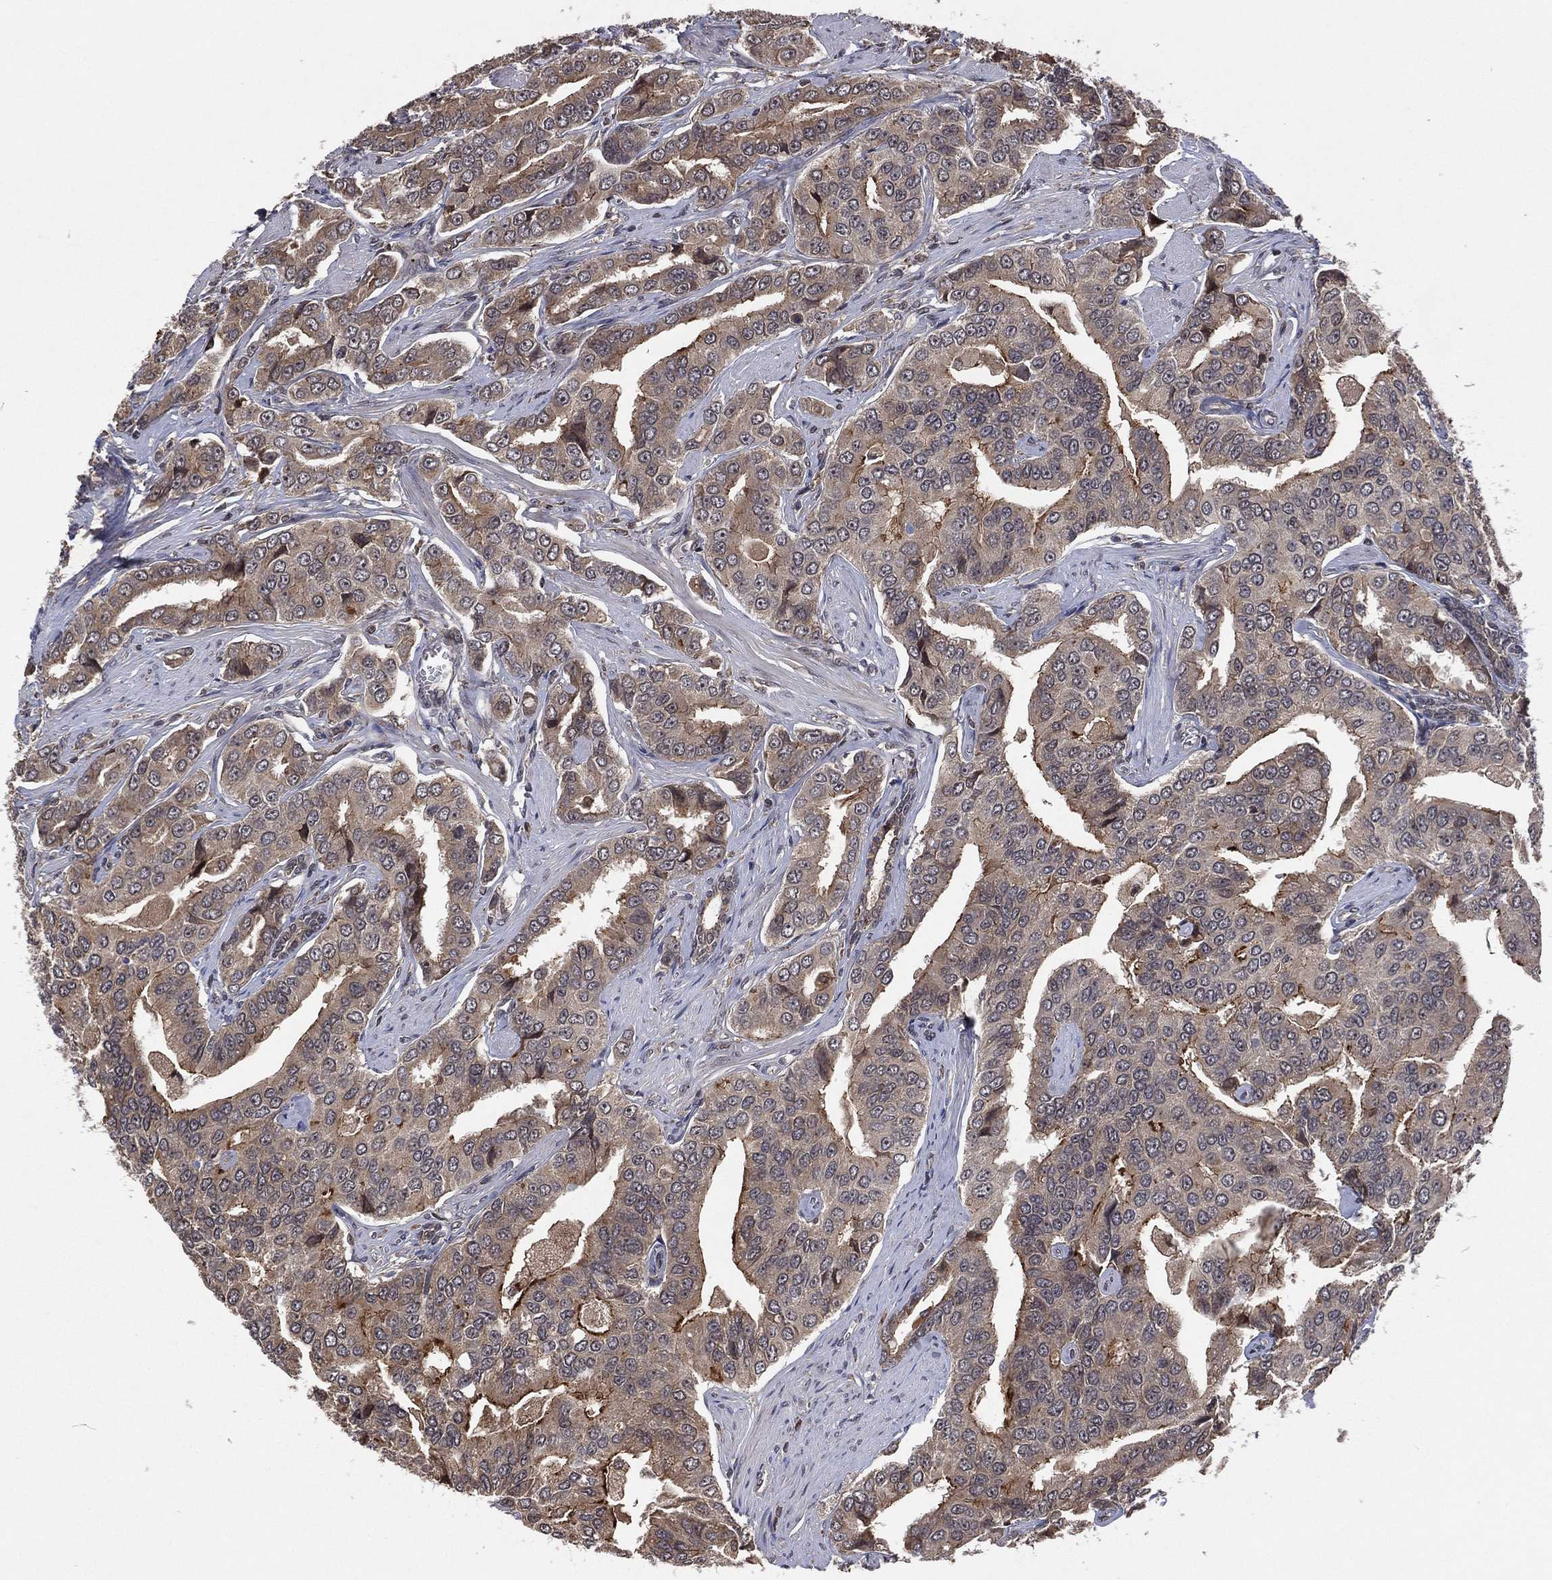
{"staining": {"intensity": "negative", "quantity": "none", "location": "none"}, "tissue": "prostate cancer", "cell_type": "Tumor cells", "image_type": "cancer", "snomed": [{"axis": "morphology", "description": "Adenocarcinoma, NOS"}, {"axis": "topography", "description": "Prostate and seminal vesicle, NOS"}, {"axis": "topography", "description": "Prostate"}], "caption": "High magnification brightfield microscopy of prostate adenocarcinoma stained with DAB (3,3'-diaminobenzidine) (brown) and counterstained with hematoxylin (blue): tumor cells show no significant expression.", "gene": "ATG4B", "patient": {"sex": "male", "age": 69}}